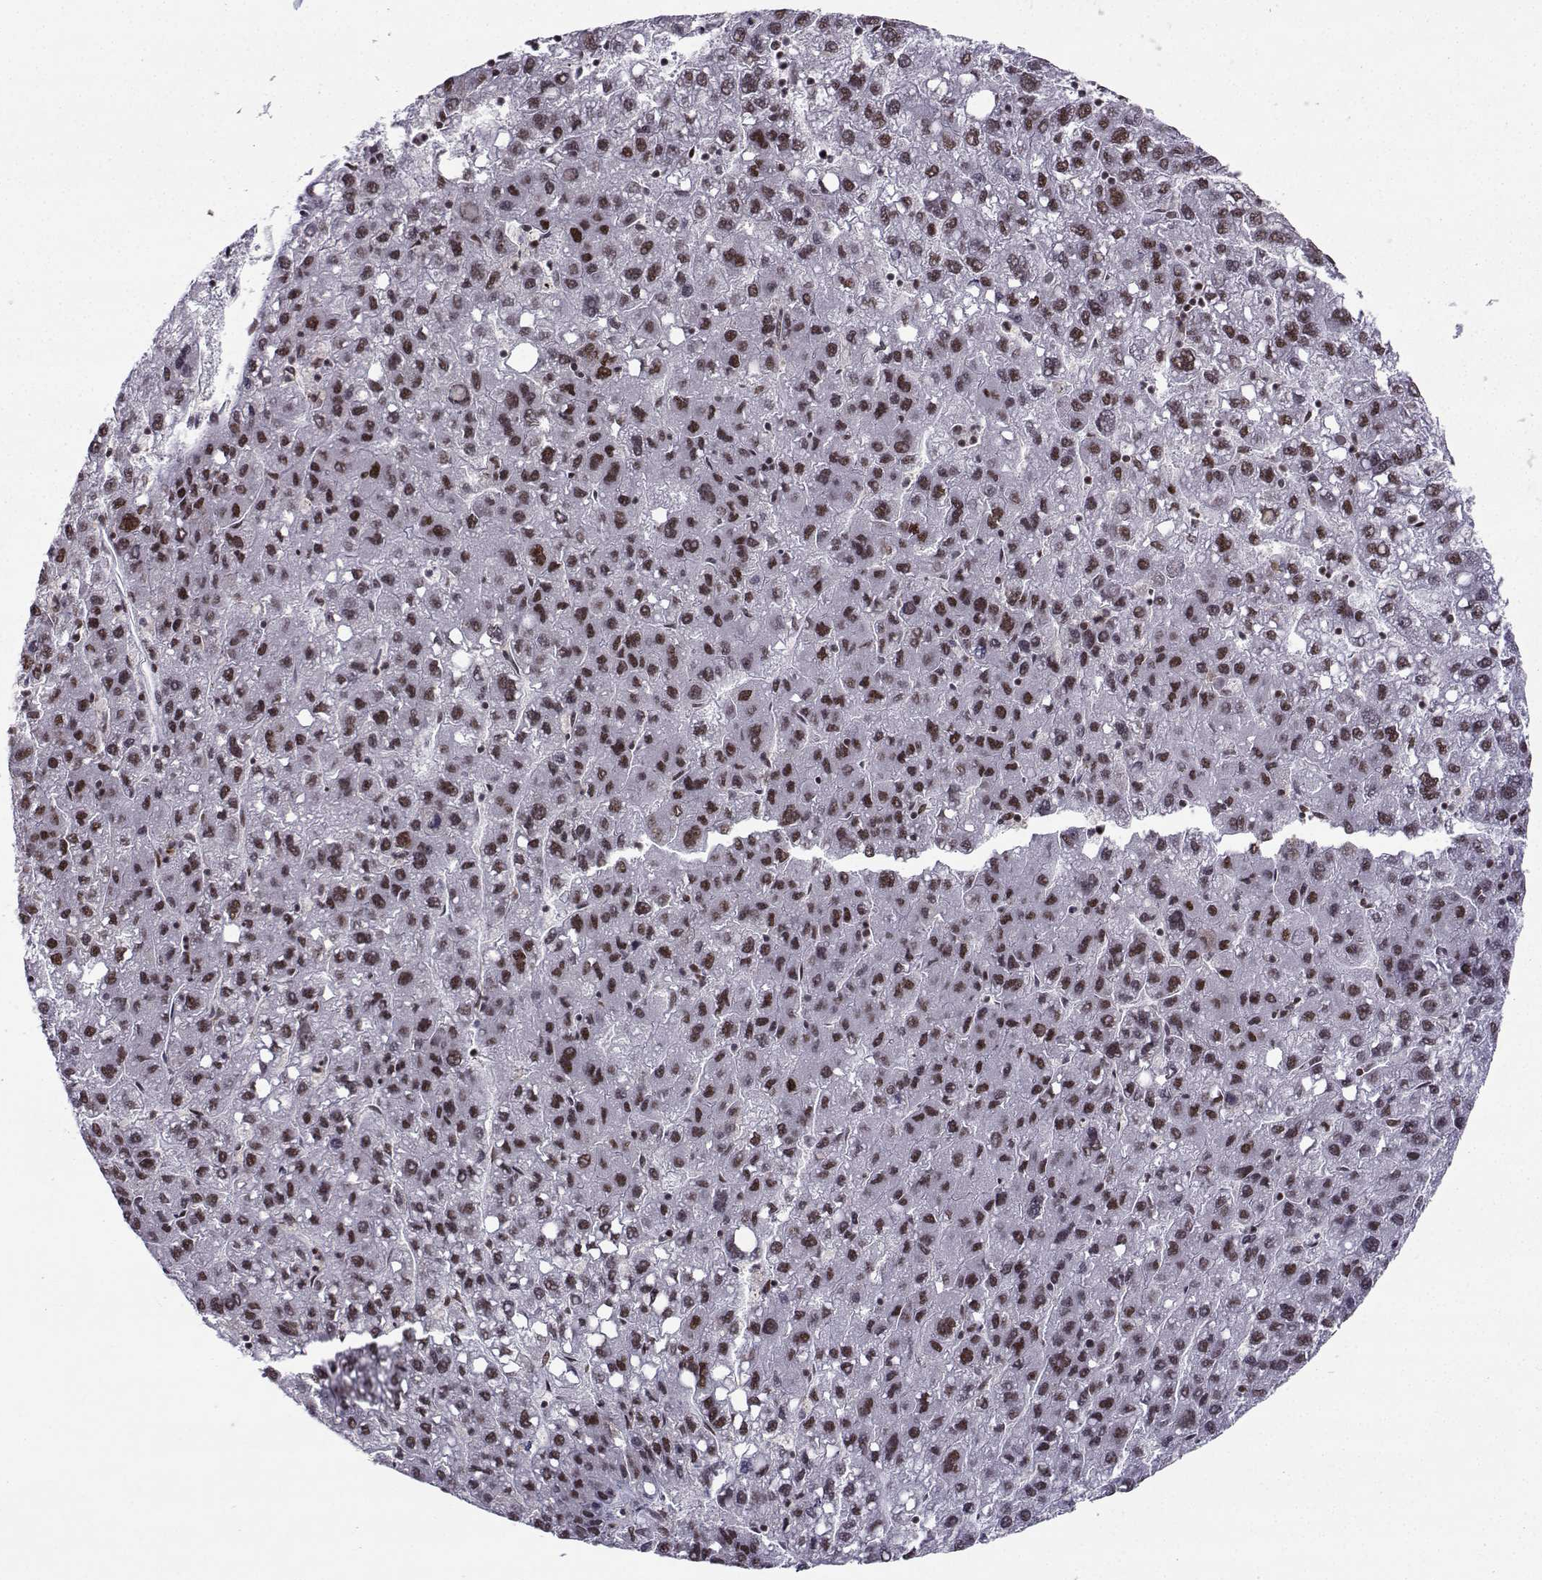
{"staining": {"intensity": "strong", "quantity": "25%-75%", "location": "nuclear"}, "tissue": "liver cancer", "cell_type": "Tumor cells", "image_type": "cancer", "snomed": [{"axis": "morphology", "description": "Carcinoma, Hepatocellular, NOS"}, {"axis": "topography", "description": "Liver"}], "caption": "Strong nuclear staining is present in approximately 25%-75% of tumor cells in liver cancer.", "gene": "SNRPB2", "patient": {"sex": "female", "age": 82}}